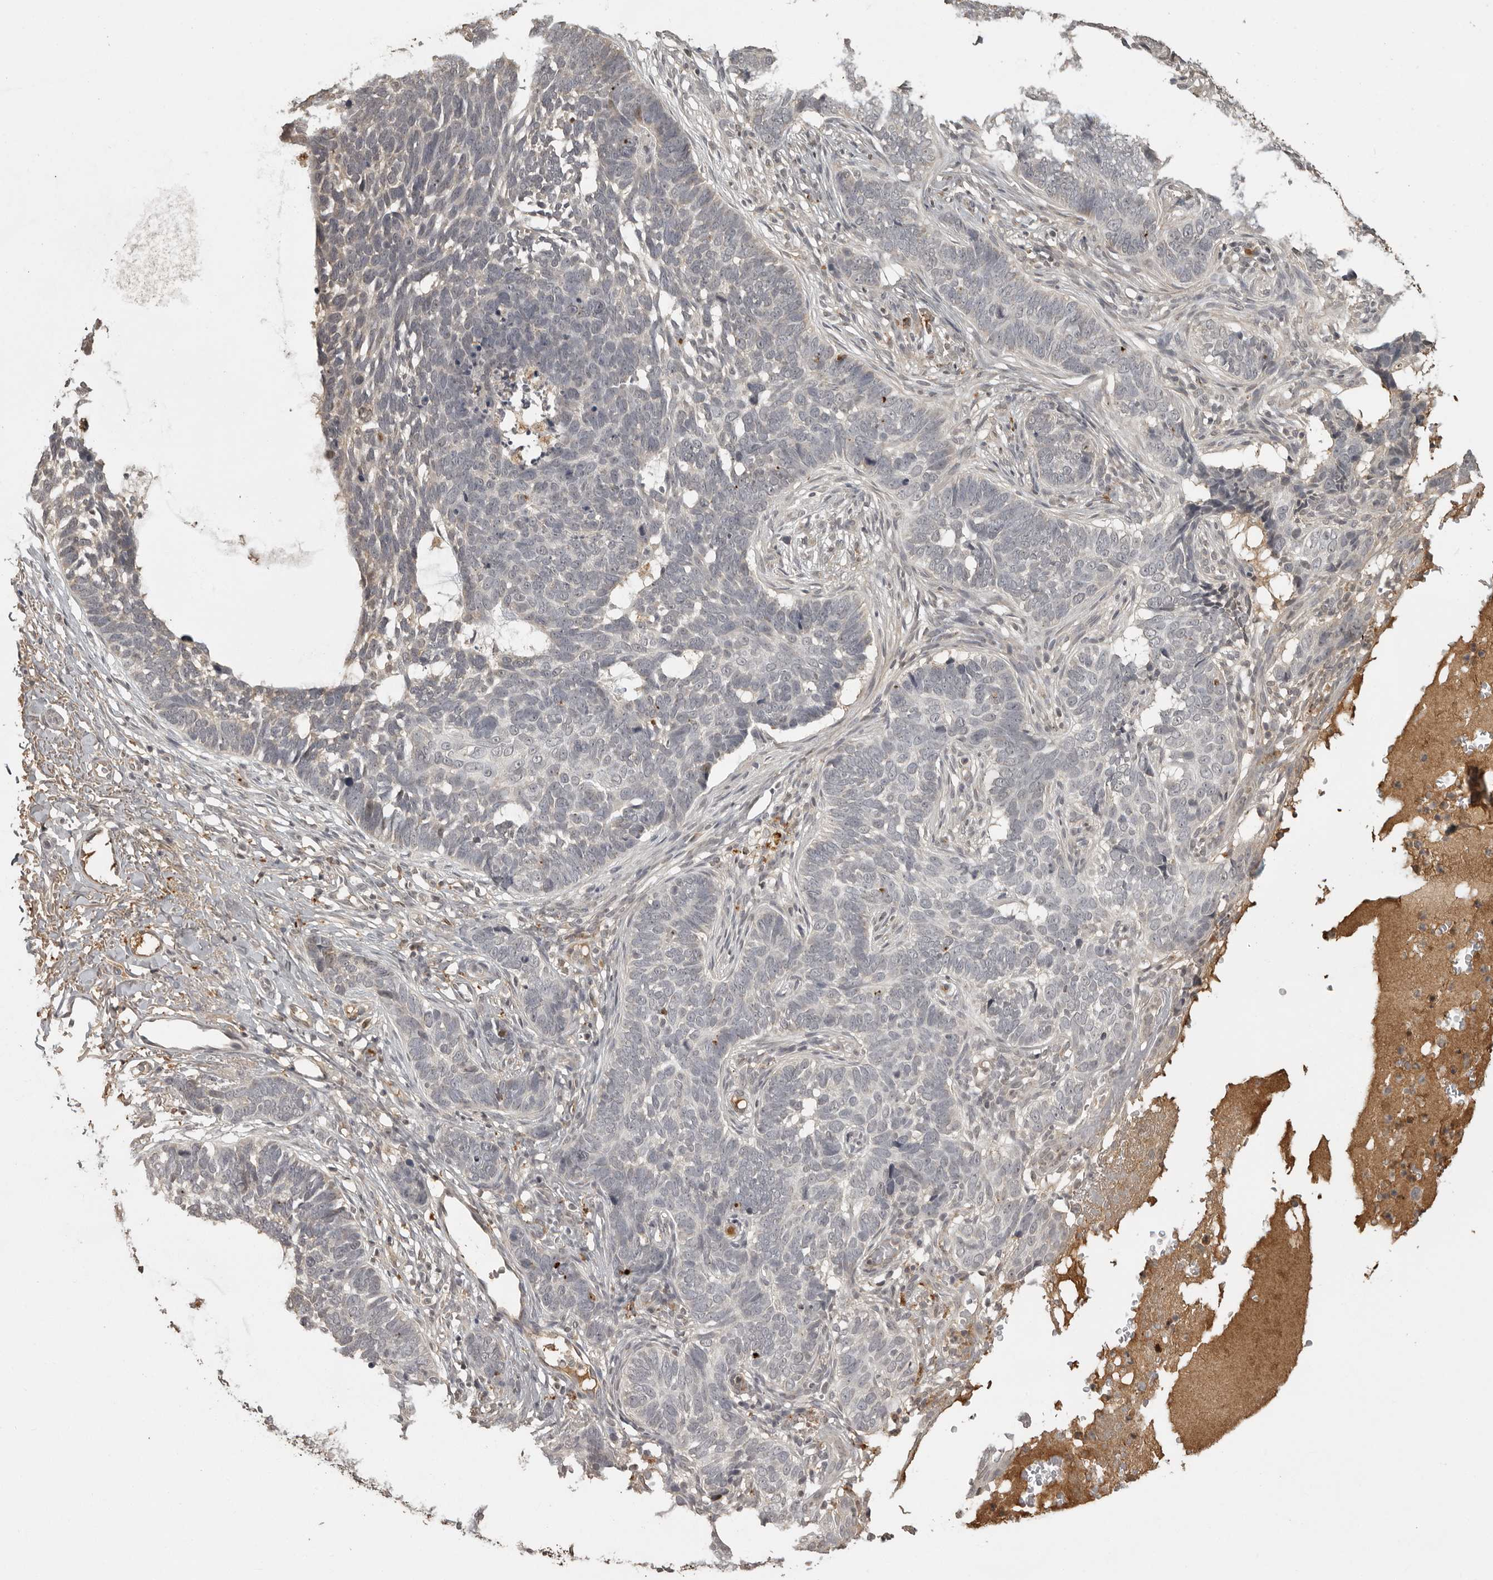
{"staining": {"intensity": "negative", "quantity": "none", "location": "none"}, "tissue": "skin cancer", "cell_type": "Tumor cells", "image_type": "cancer", "snomed": [{"axis": "morphology", "description": "Normal tissue, NOS"}, {"axis": "morphology", "description": "Basal cell carcinoma"}, {"axis": "topography", "description": "Skin"}], "caption": "Immunohistochemical staining of human skin cancer displays no significant staining in tumor cells.", "gene": "CTF1", "patient": {"sex": "male", "age": 77}}